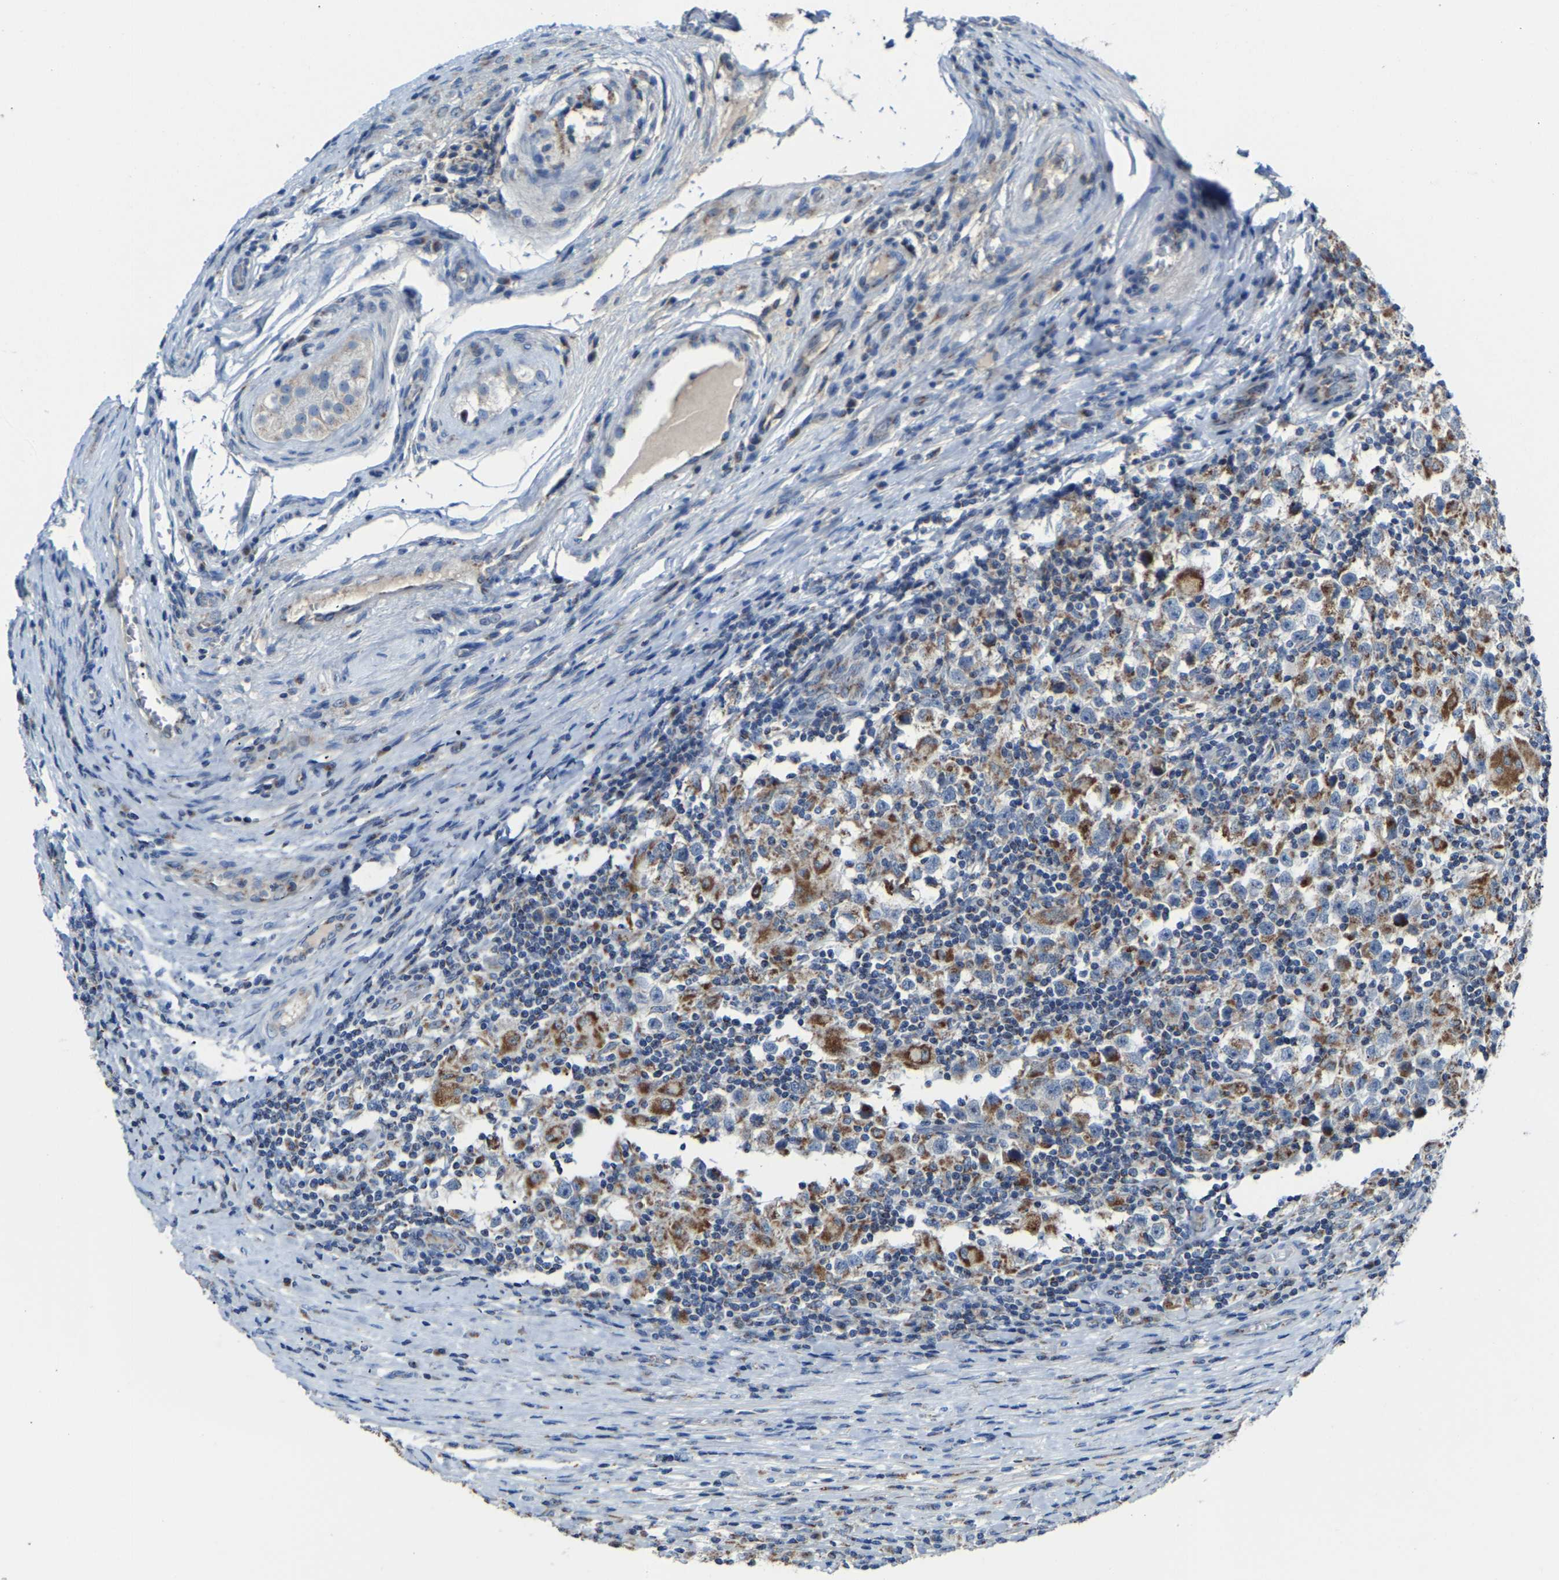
{"staining": {"intensity": "moderate", "quantity": ">75%", "location": "cytoplasmic/membranous"}, "tissue": "testis cancer", "cell_type": "Tumor cells", "image_type": "cancer", "snomed": [{"axis": "morphology", "description": "Carcinoma, Embryonal, NOS"}, {"axis": "topography", "description": "Testis"}], "caption": "Moderate cytoplasmic/membranous expression is identified in about >75% of tumor cells in testis cancer. The staining was performed using DAB, with brown indicating positive protein expression. Nuclei are stained blue with hematoxylin.", "gene": "CANT1", "patient": {"sex": "male", "age": 21}}